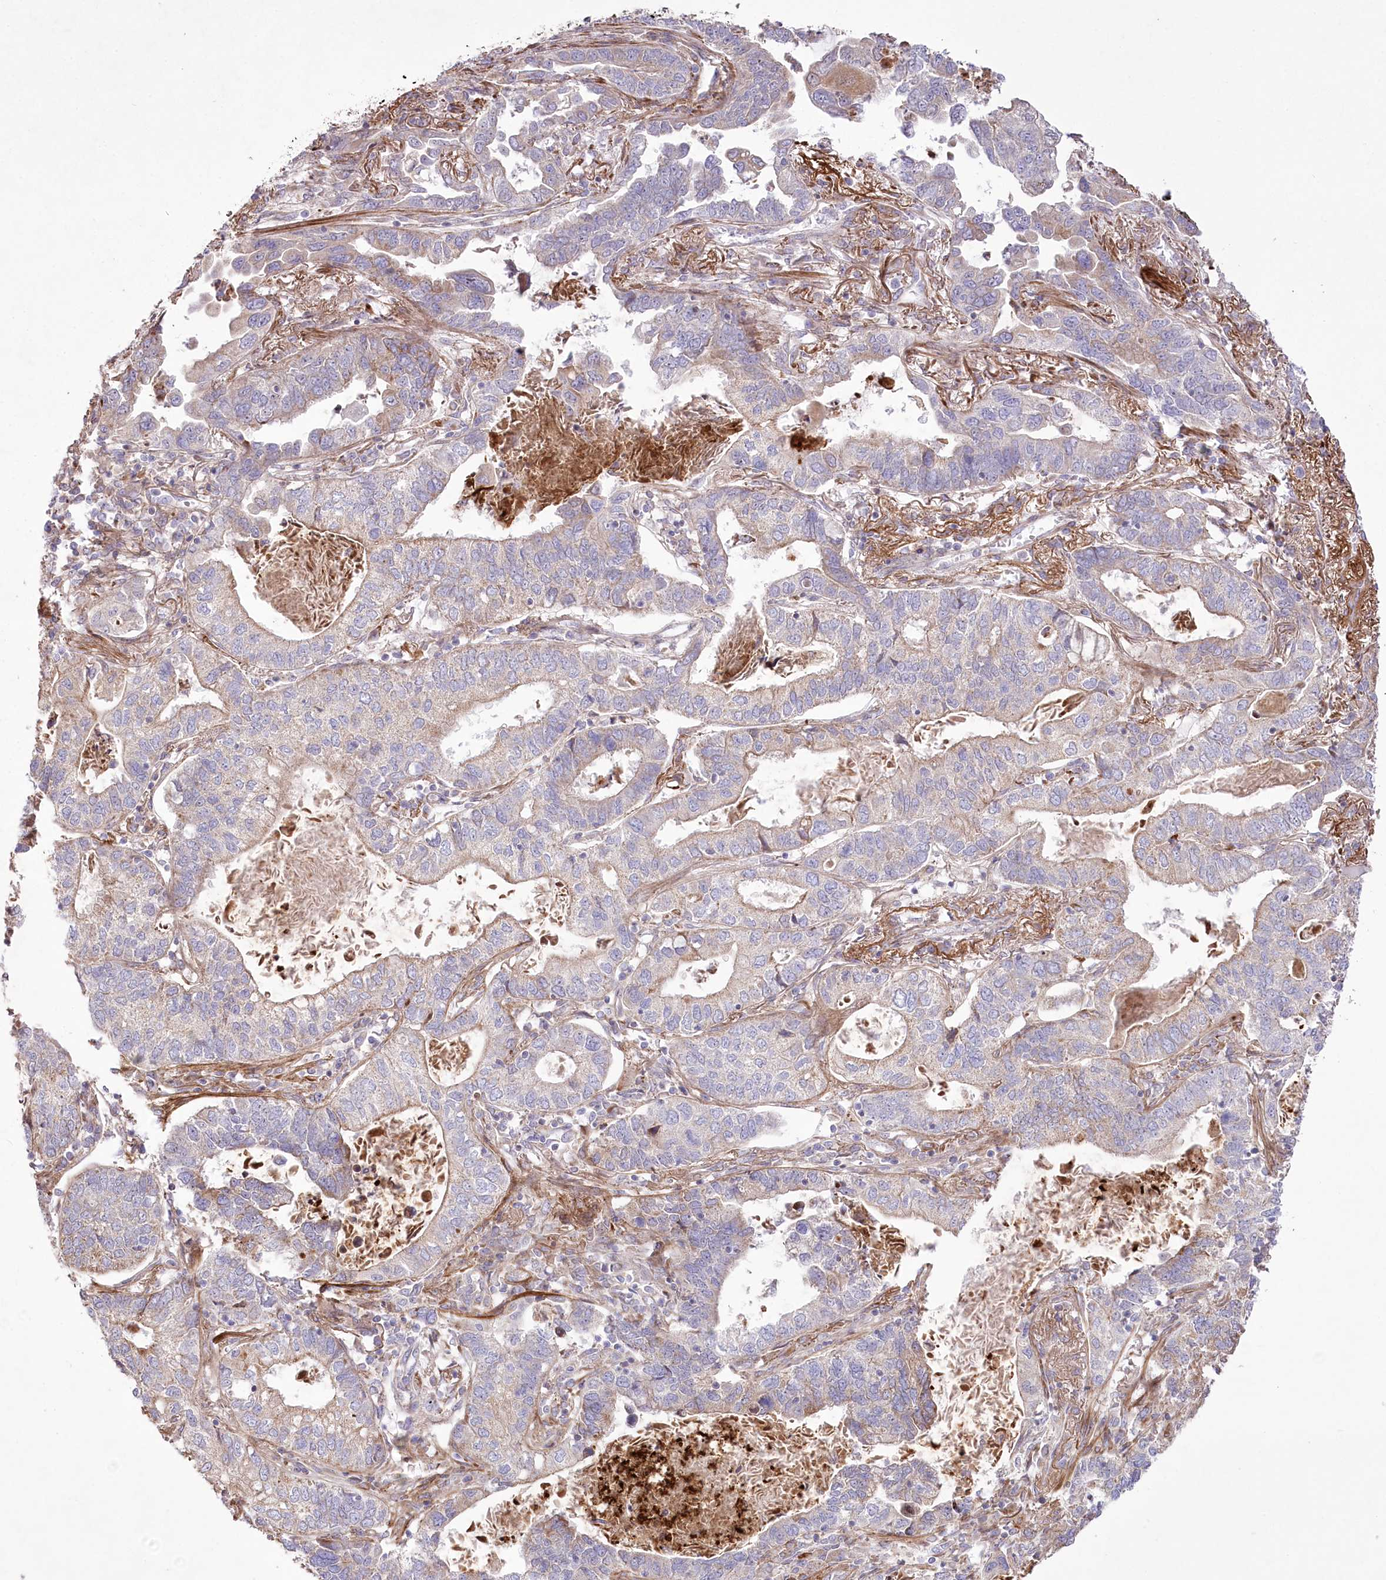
{"staining": {"intensity": "weak", "quantity": "25%-75%", "location": "cytoplasmic/membranous"}, "tissue": "lung cancer", "cell_type": "Tumor cells", "image_type": "cancer", "snomed": [{"axis": "morphology", "description": "Adenocarcinoma, NOS"}, {"axis": "topography", "description": "Lung"}], "caption": "Protein staining of lung cancer tissue demonstrates weak cytoplasmic/membranous positivity in approximately 25%-75% of tumor cells.", "gene": "RNF24", "patient": {"sex": "male", "age": 67}}